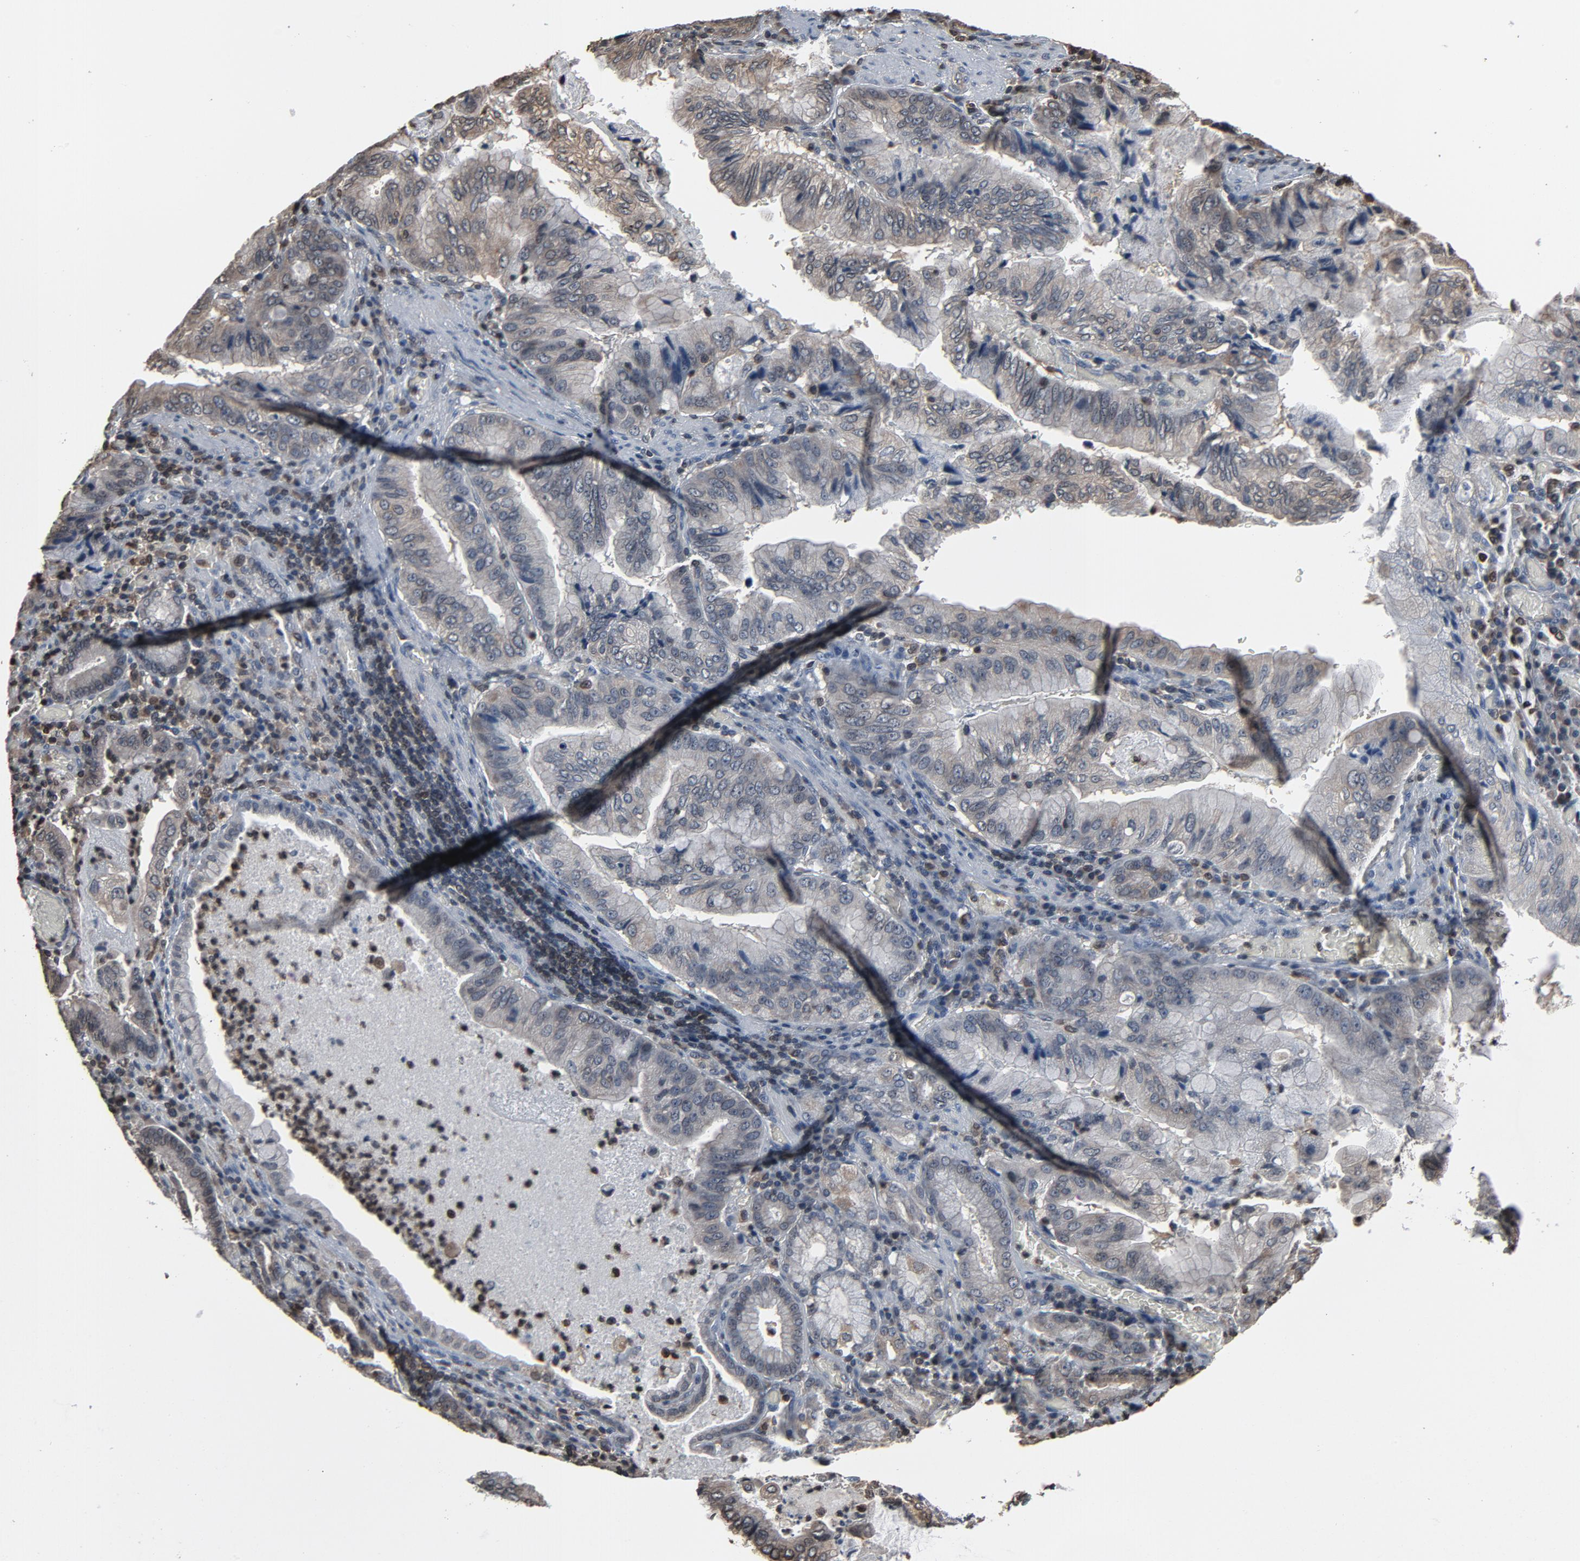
{"staining": {"intensity": "weak", "quantity": "25%-75%", "location": "cytoplasmic/membranous,nuclear"}, "tissue": "stomach cancer", "cell_type": "Tumor cells", "image_type": "cancer", "snomed": [{"axis": "morphology", "description": "Adenocarcinoma, NOS"}, {"axis": "topography", "description": "Stomach, upper"}], "caption": "High-power microscopy captured an IHC photomicrograph of stomach cancer (adenocarcinoma), revealing weak cytoplasmic/membranous and nuclear expression in about 25%-75% of tumor cells.", "gene": "UBE2D1", "patient": {"sex": "male", "age": 80}}